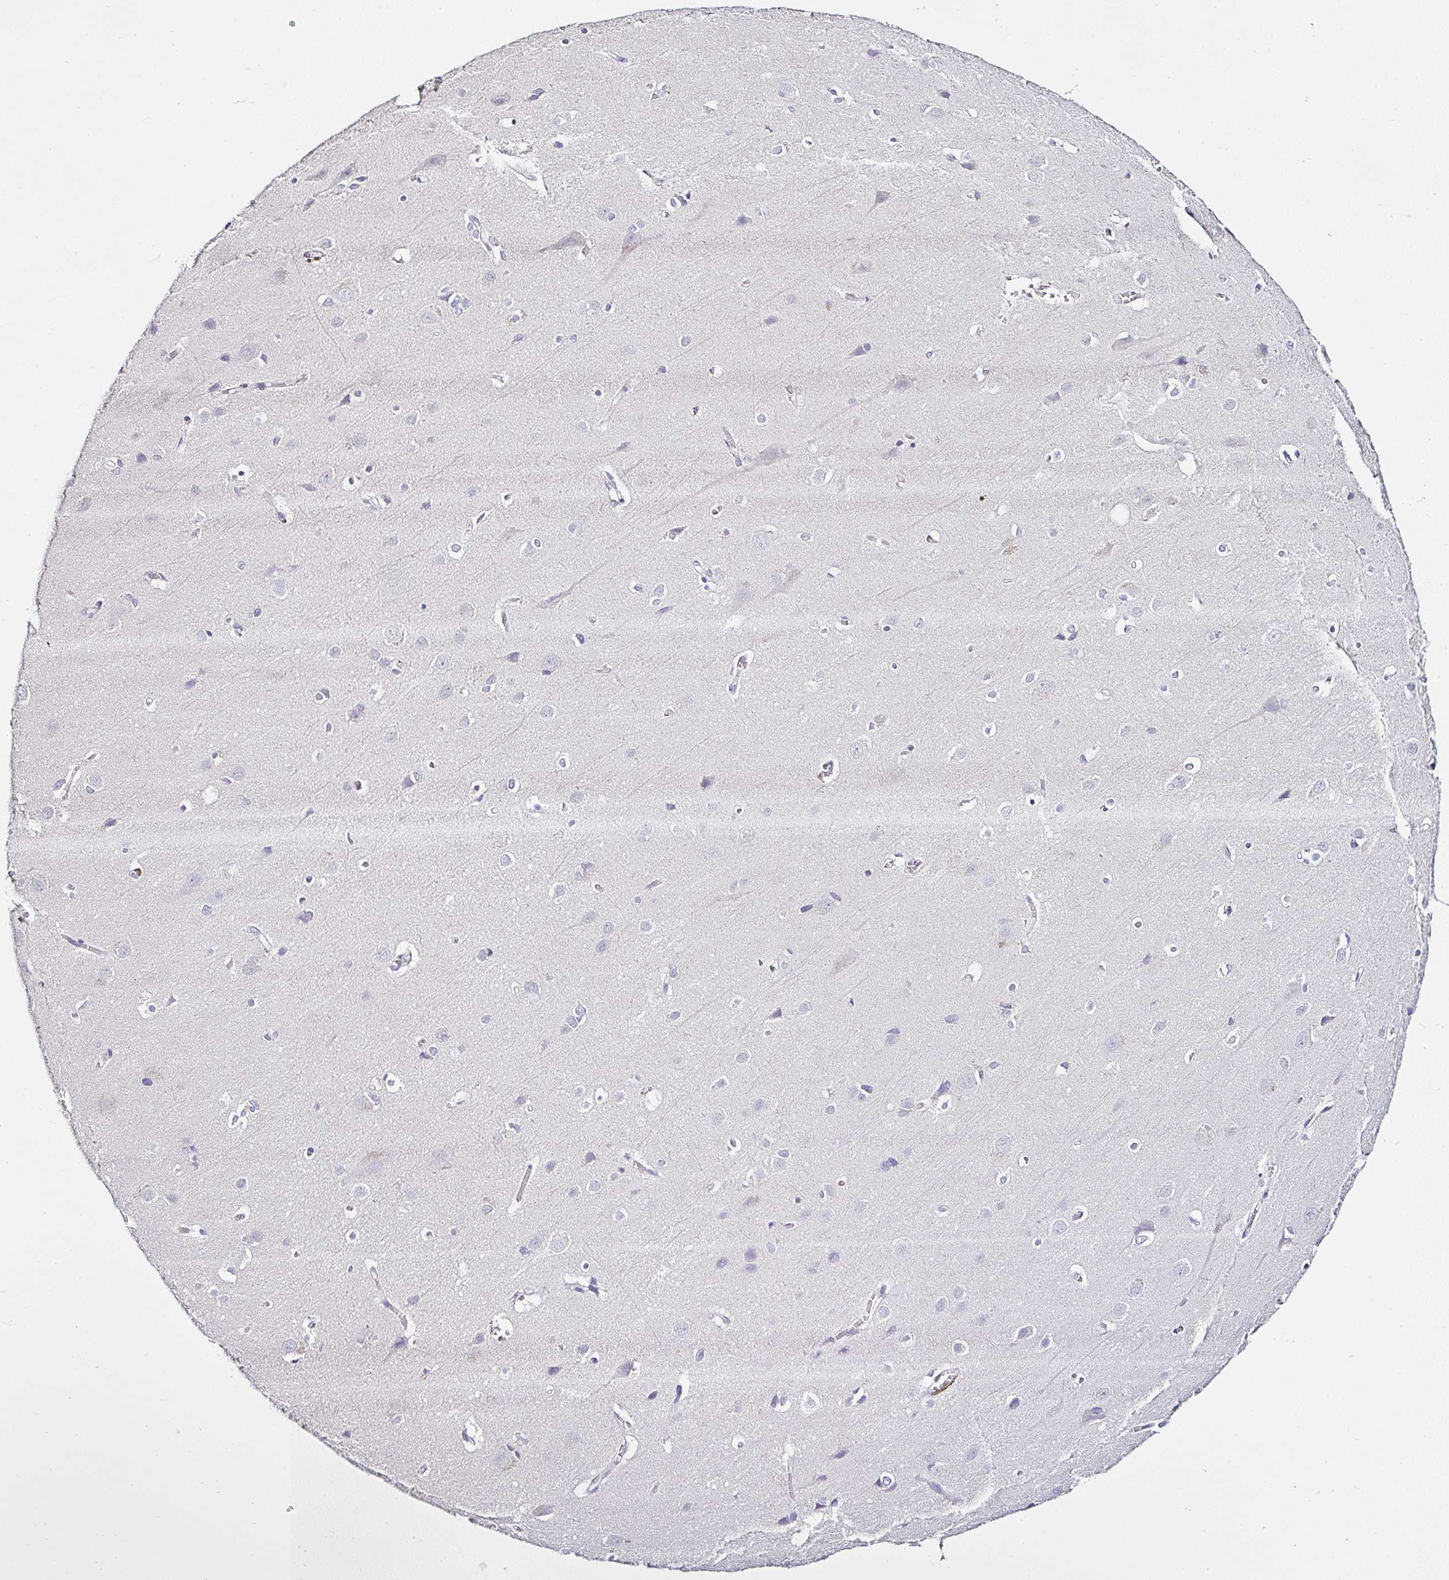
{"staining": {"intensity": "negative", "quantity": "none", "location": "none"}, "tissue": "cerebral cortex", "cell_type": "Endothelial cells", "image_type": "normal", "snomed": [{"axis": "morphology", "description": "Normal tissue, NOS"}, {"axis": "topography", "description": "Cerebral cortex"}], "caption": "IHC micrograph of benign cerebral cortex: cerebral cortex stained with DAB (3,3'-diaminobenzidine) exhibits no significant protein staining in endothelial cells.", "gene": "SERPINB3", "patient": {"sex": "male", "age": 37}}